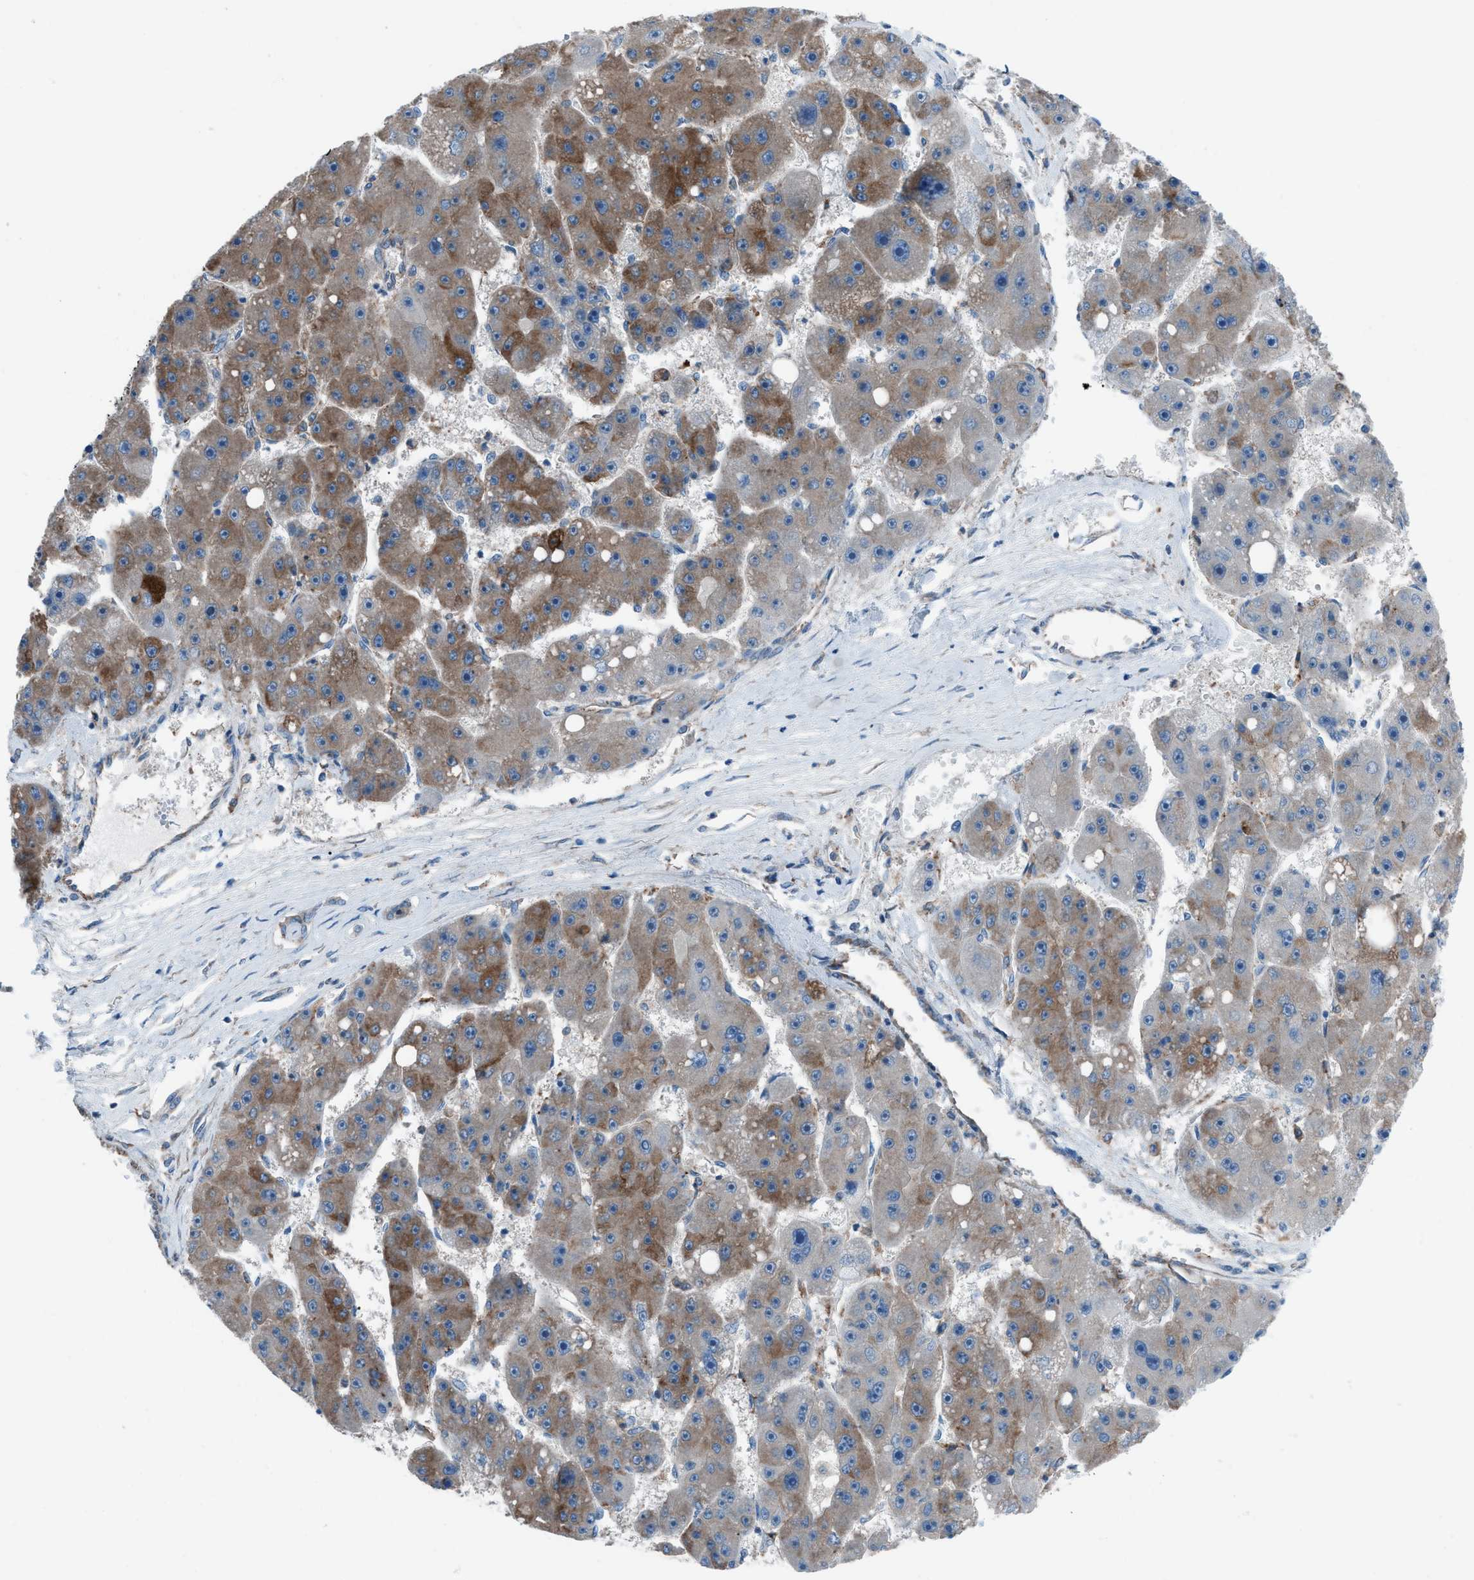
{"staining": {"intensity": "moderate", "quantity": "25%-75%", "location": "cytoplasmic/membranous"}, "tissue": "liver cancer", "cell_type": "Tumor cells", "image_type": "cancer", "snomed": [{"axis": "morphology", "description": "Carcinoma, Hepatocellular, NOS"}, {"axis": "topography", "description": "Liver"}], "caption": "A micrograph of human liver hepatocellular carcinoma stained for a protein reveals moderate cytoplasmic/membranous brown staining in tumor cells.", "gene": "HEG1", "patient": {"sex": "female", "age": 61}}